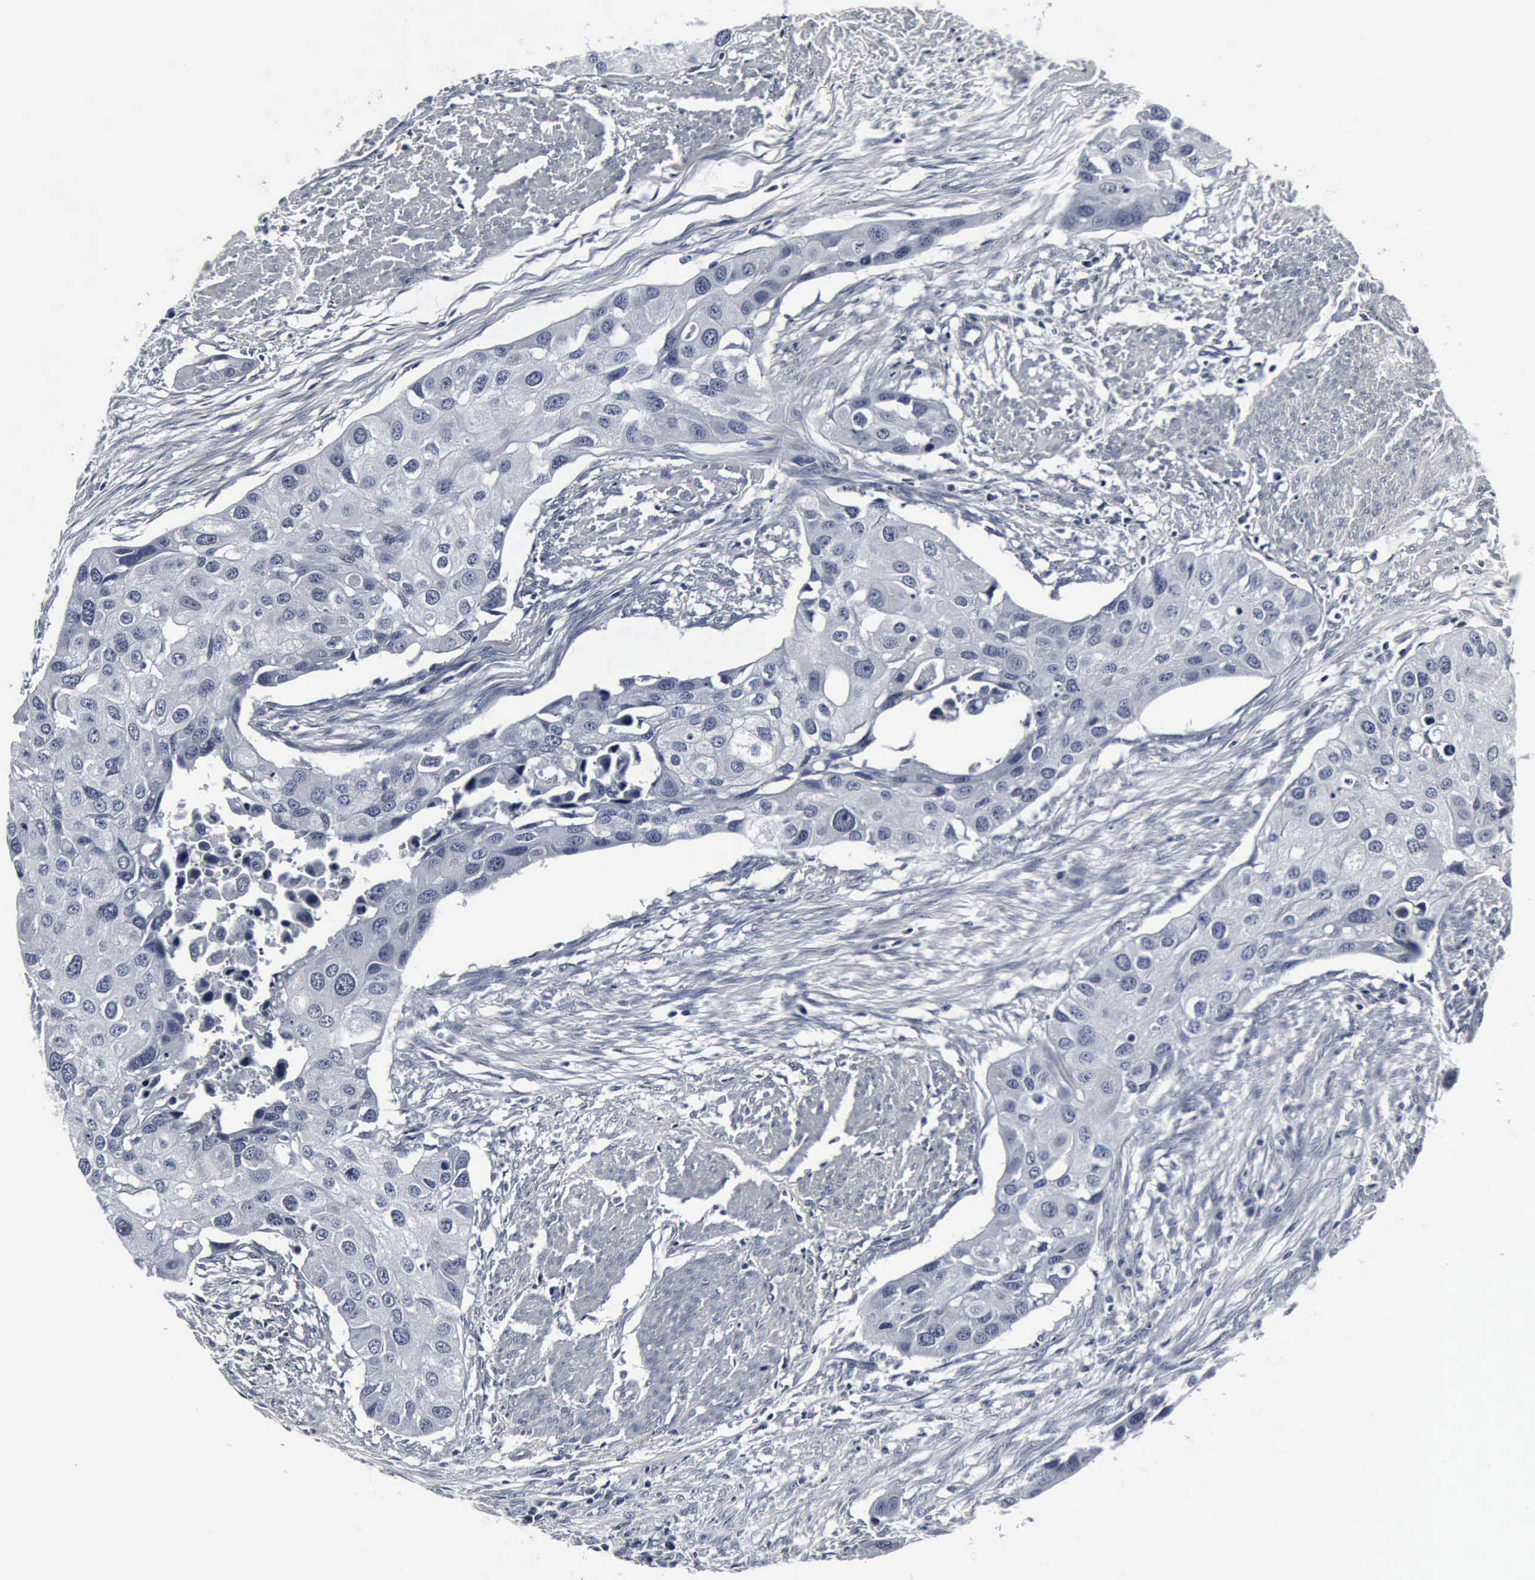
{"staining": {"intensity": "negative", "quantity": "none", "location": "none"}, "tissue": "urothelial cancer", "cell_type": "Tumor cells", "image_type": "cancer", "snomed": [{"axis": "morphology", "description": "Urothelial carcinoma, High grade"}, {"axis": "topography", "description": "Urinary bladder"}], "caption": "Immunohistochemistry (IHC) micrograph of human urothelial cancer stained for a protein (brown), which shows no positivity in tumor cells.", "gene": "SNAP25", "patient": {"sex": "male", "age": 55}}